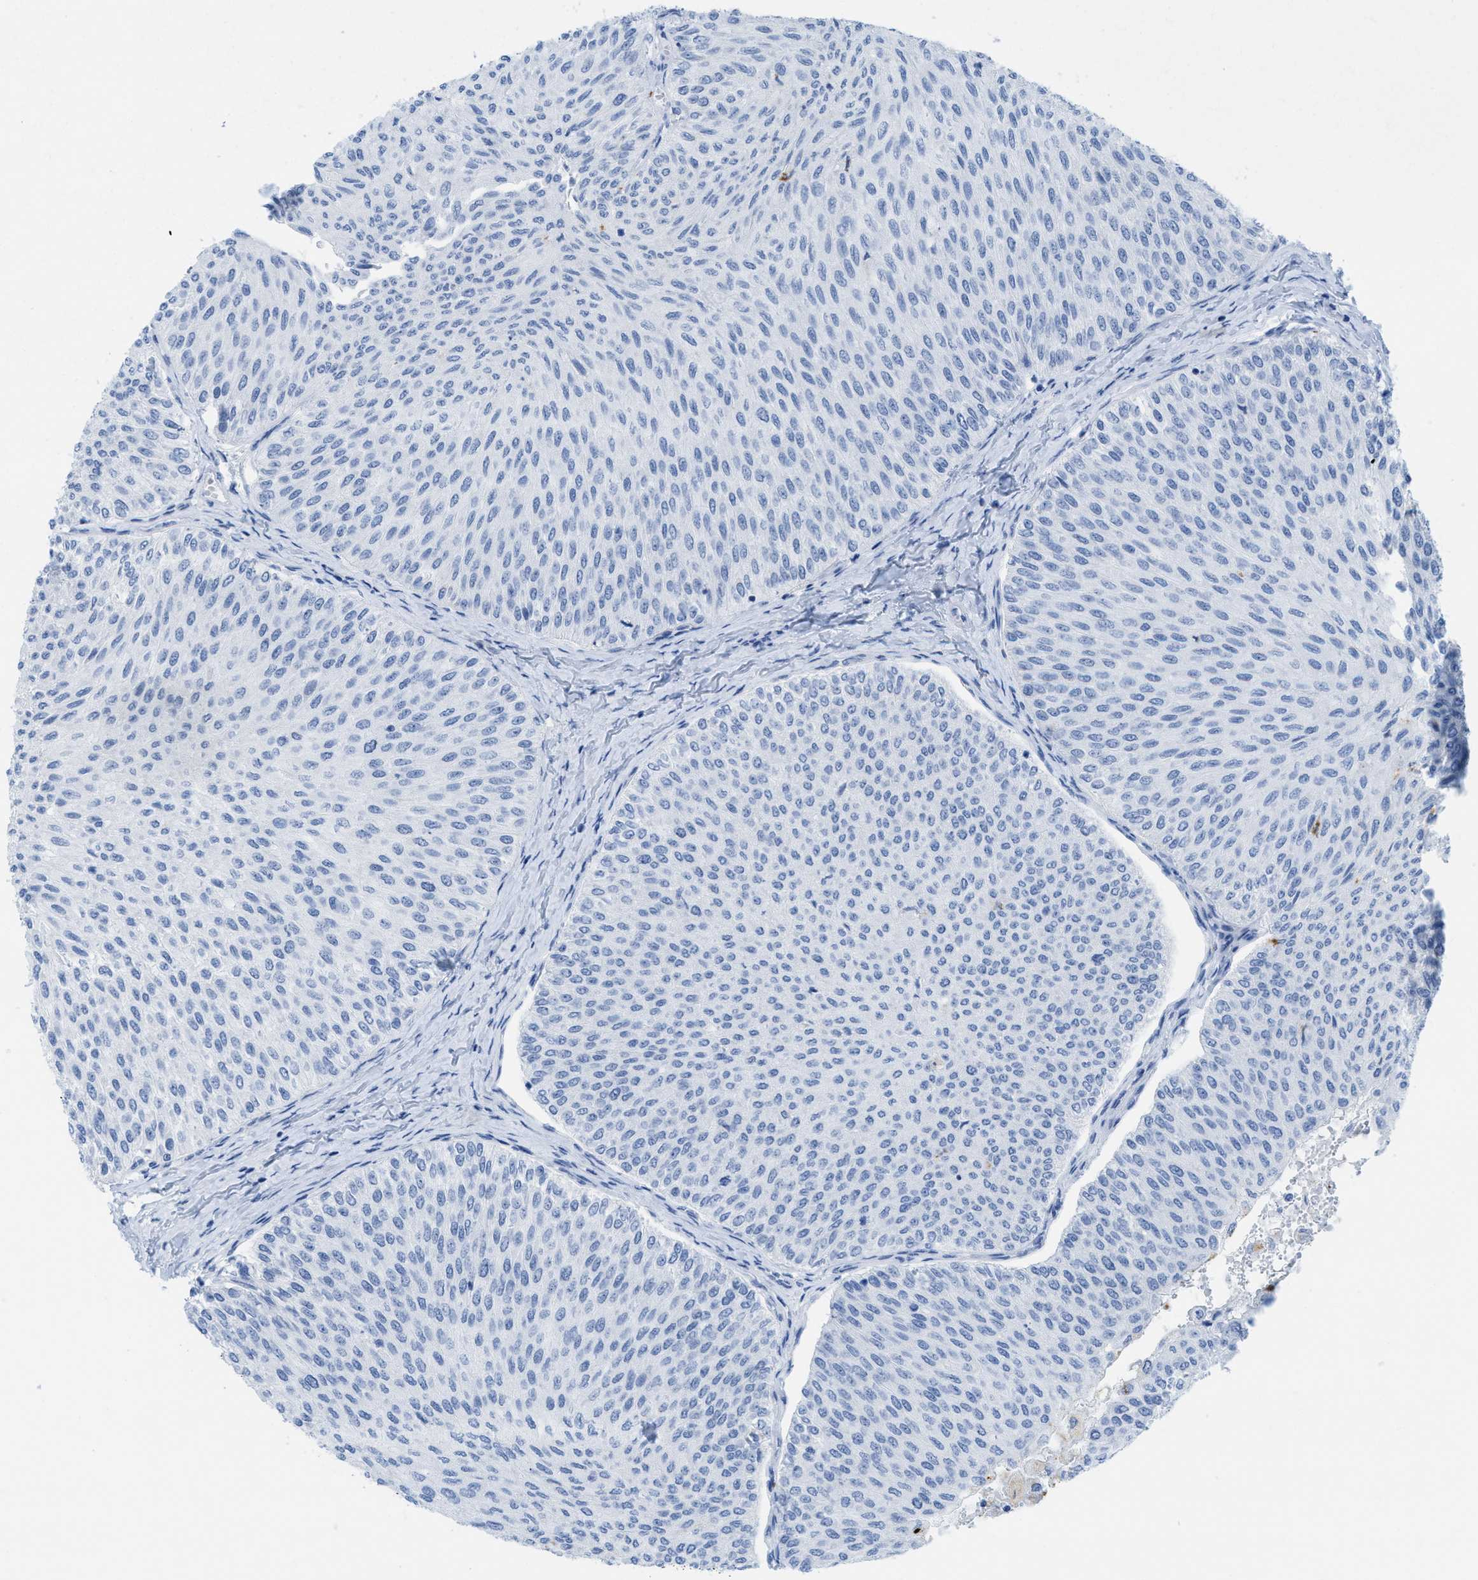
{"staining": {"intensity": "negative", "quantity": "none", "location": "none"}, "tissue": "urothelial cancer", "cell_type": "Tumor cells", "image_type": "cancer", "snomed": [{"axis": "morphology", "description": "Urothelial carcinoma, Low grade"}, {"axis": "topography", "description": "Urinary bladder"}], "caption": "There is no significant expression in tumor cells of urothelial carcinoma (low-grade). (Brightfield microscopy of DAB IHC at high magnification).", "gene": "WDR4", "patient": {"sex": "male", "age": 78}}